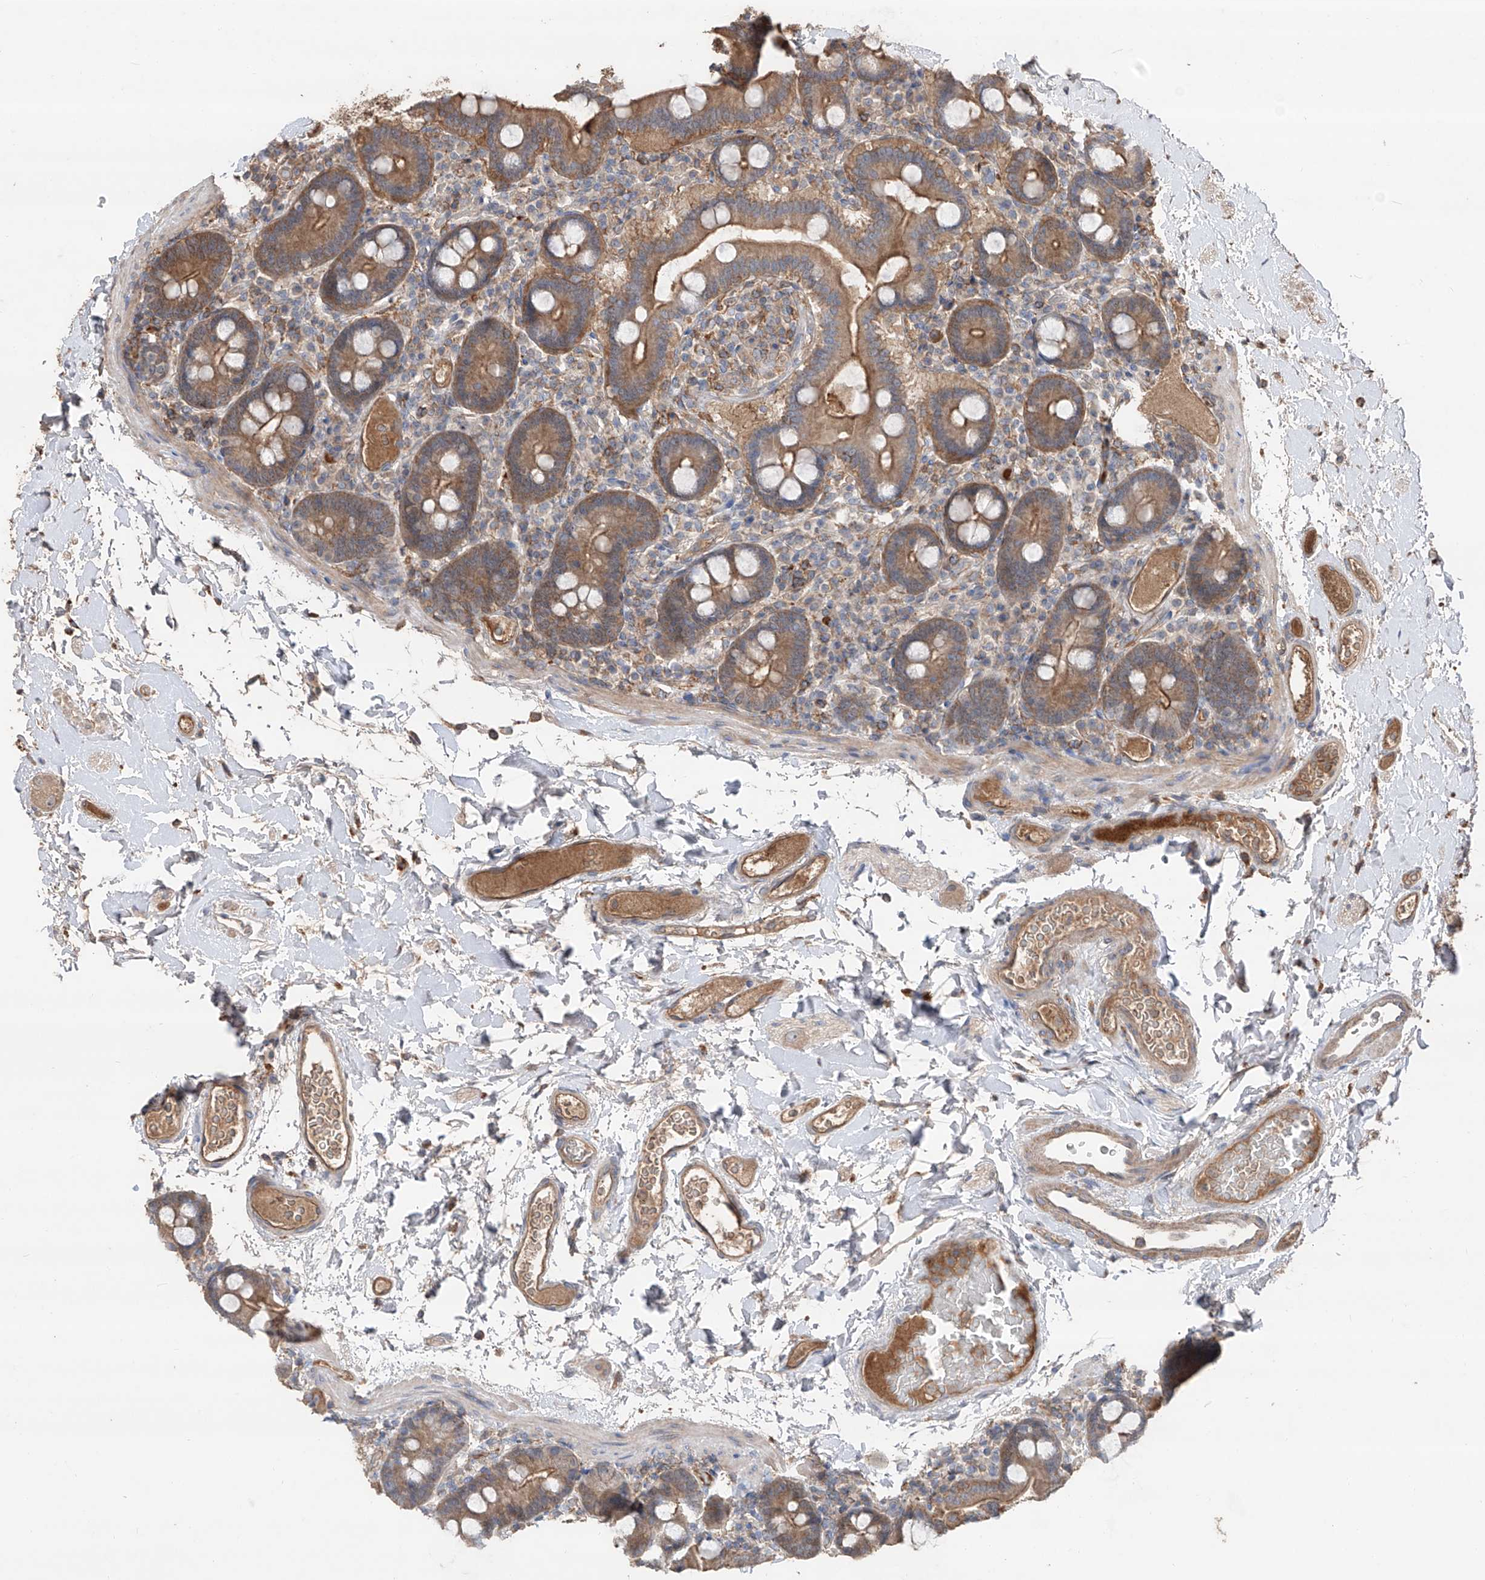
{"staining": {"intensity": "moderate", "quantity": ">75%", "location": "cytoplasmic/membranous"}, "tissue": "duodenum", "cell_type": "Glandular cells", "image_type": "normal", "snomed": [{"axis": "morphology", "description": "Normal tissue, NOS"}, {"axis": "topography", "description": "Duodenum"}], "caption": "Approximately >75% of glandular cells in unremarkable duodenum demonstrate moderate cytoplasmic/membranous protein expression as visualized by brown immunohistochemical staining.", "gene": "EDN1", "patient": {"sex": "male", "age": 55}}